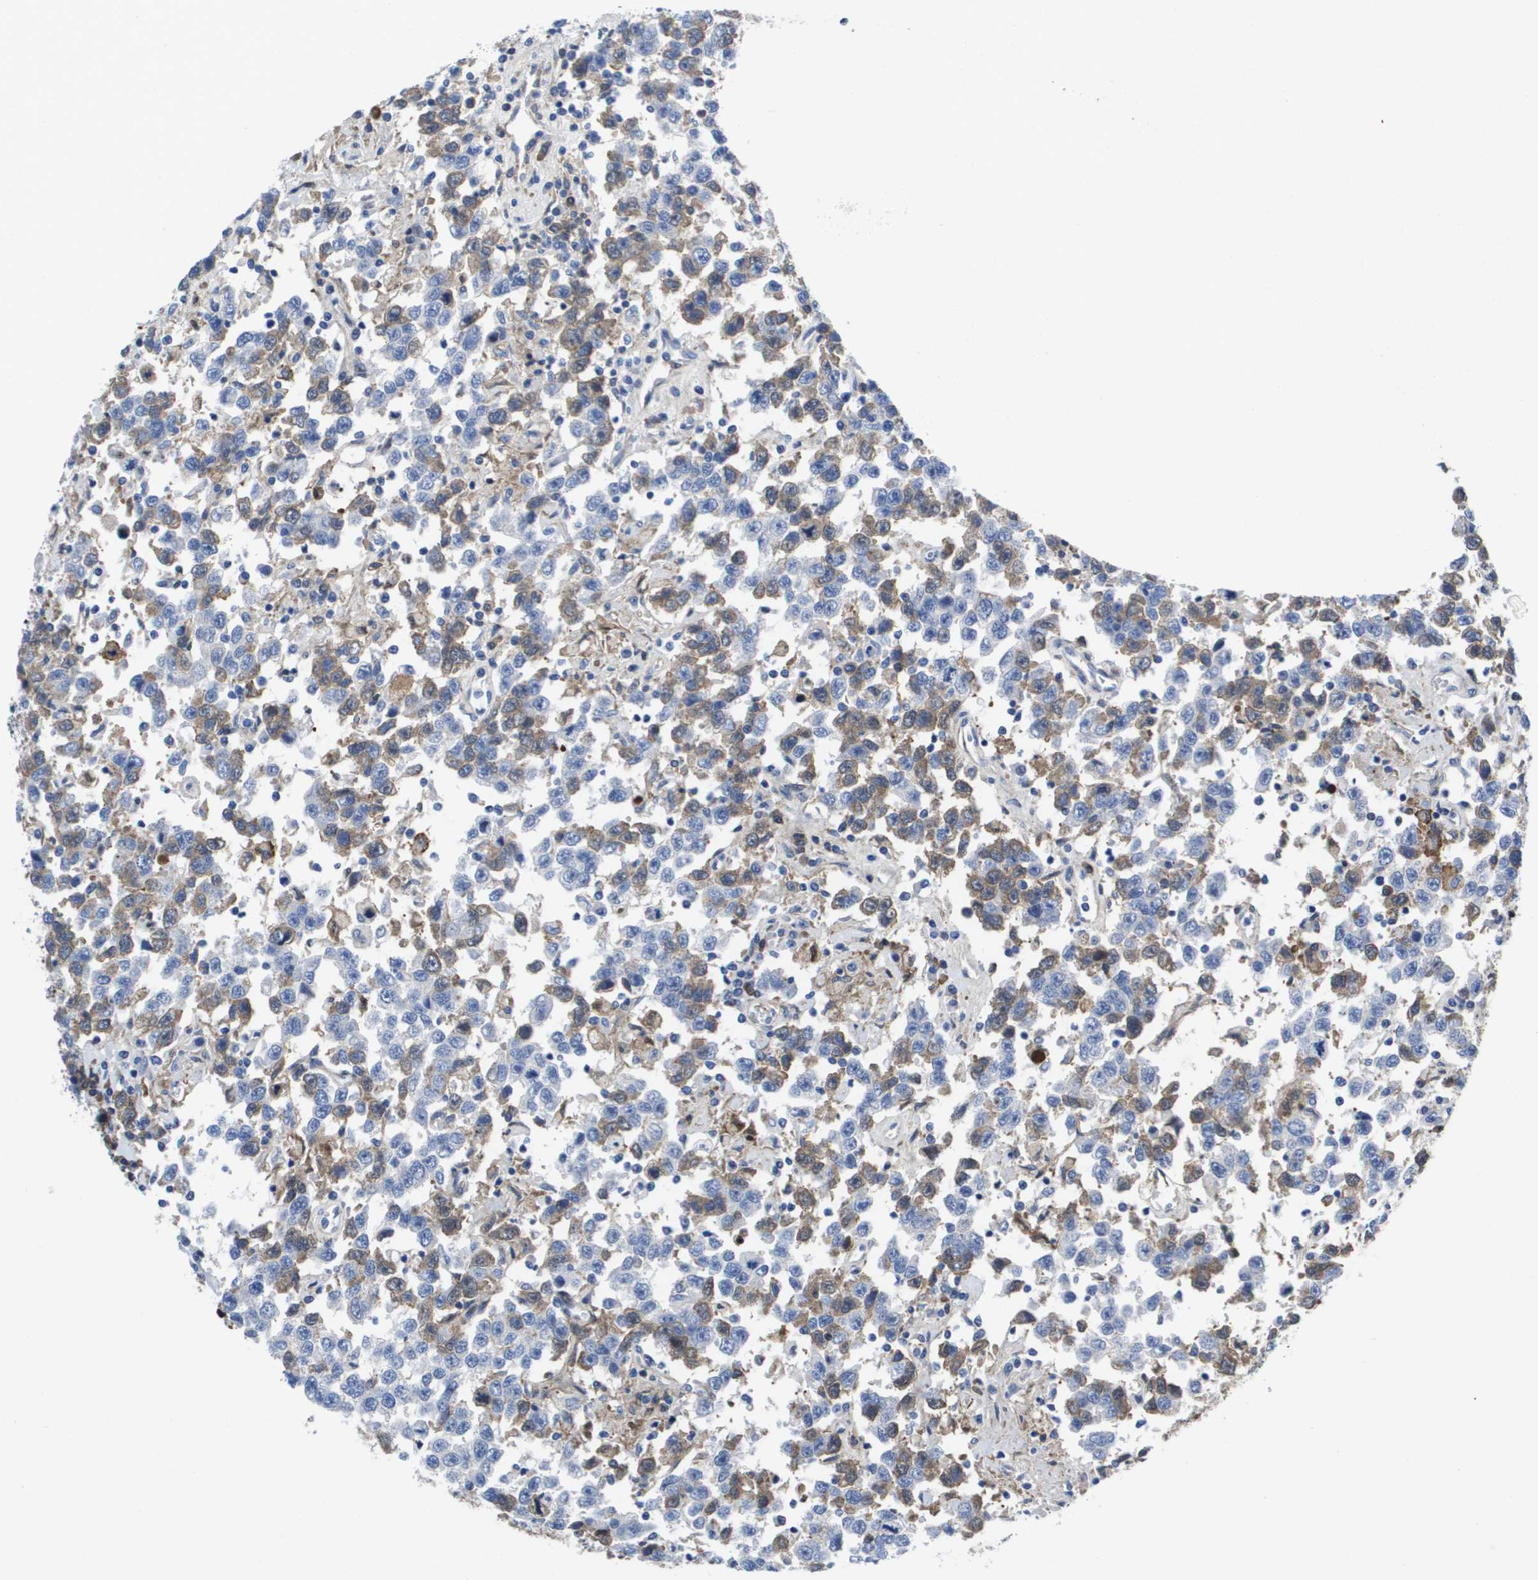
{"staining": {"intensity": "weak", "quantity": "25%-75%", "location": "cytoplasmic/membranous"}, "tissue": "testis cancer", "cell_type": "Tumor cells", "image_type": "cancer", "snomed": [{"axis": "morphology", "description": "Seminoma, NOS"}, {"axis": "topography", "description": "Testis"}], "caption": "A brown stain labels weak cytoplasmic/membranous staining of a protein in human testis cancer tumor cells.", "gene": "SERPINC1", "patient": {"sex": "male", "age": 41}}